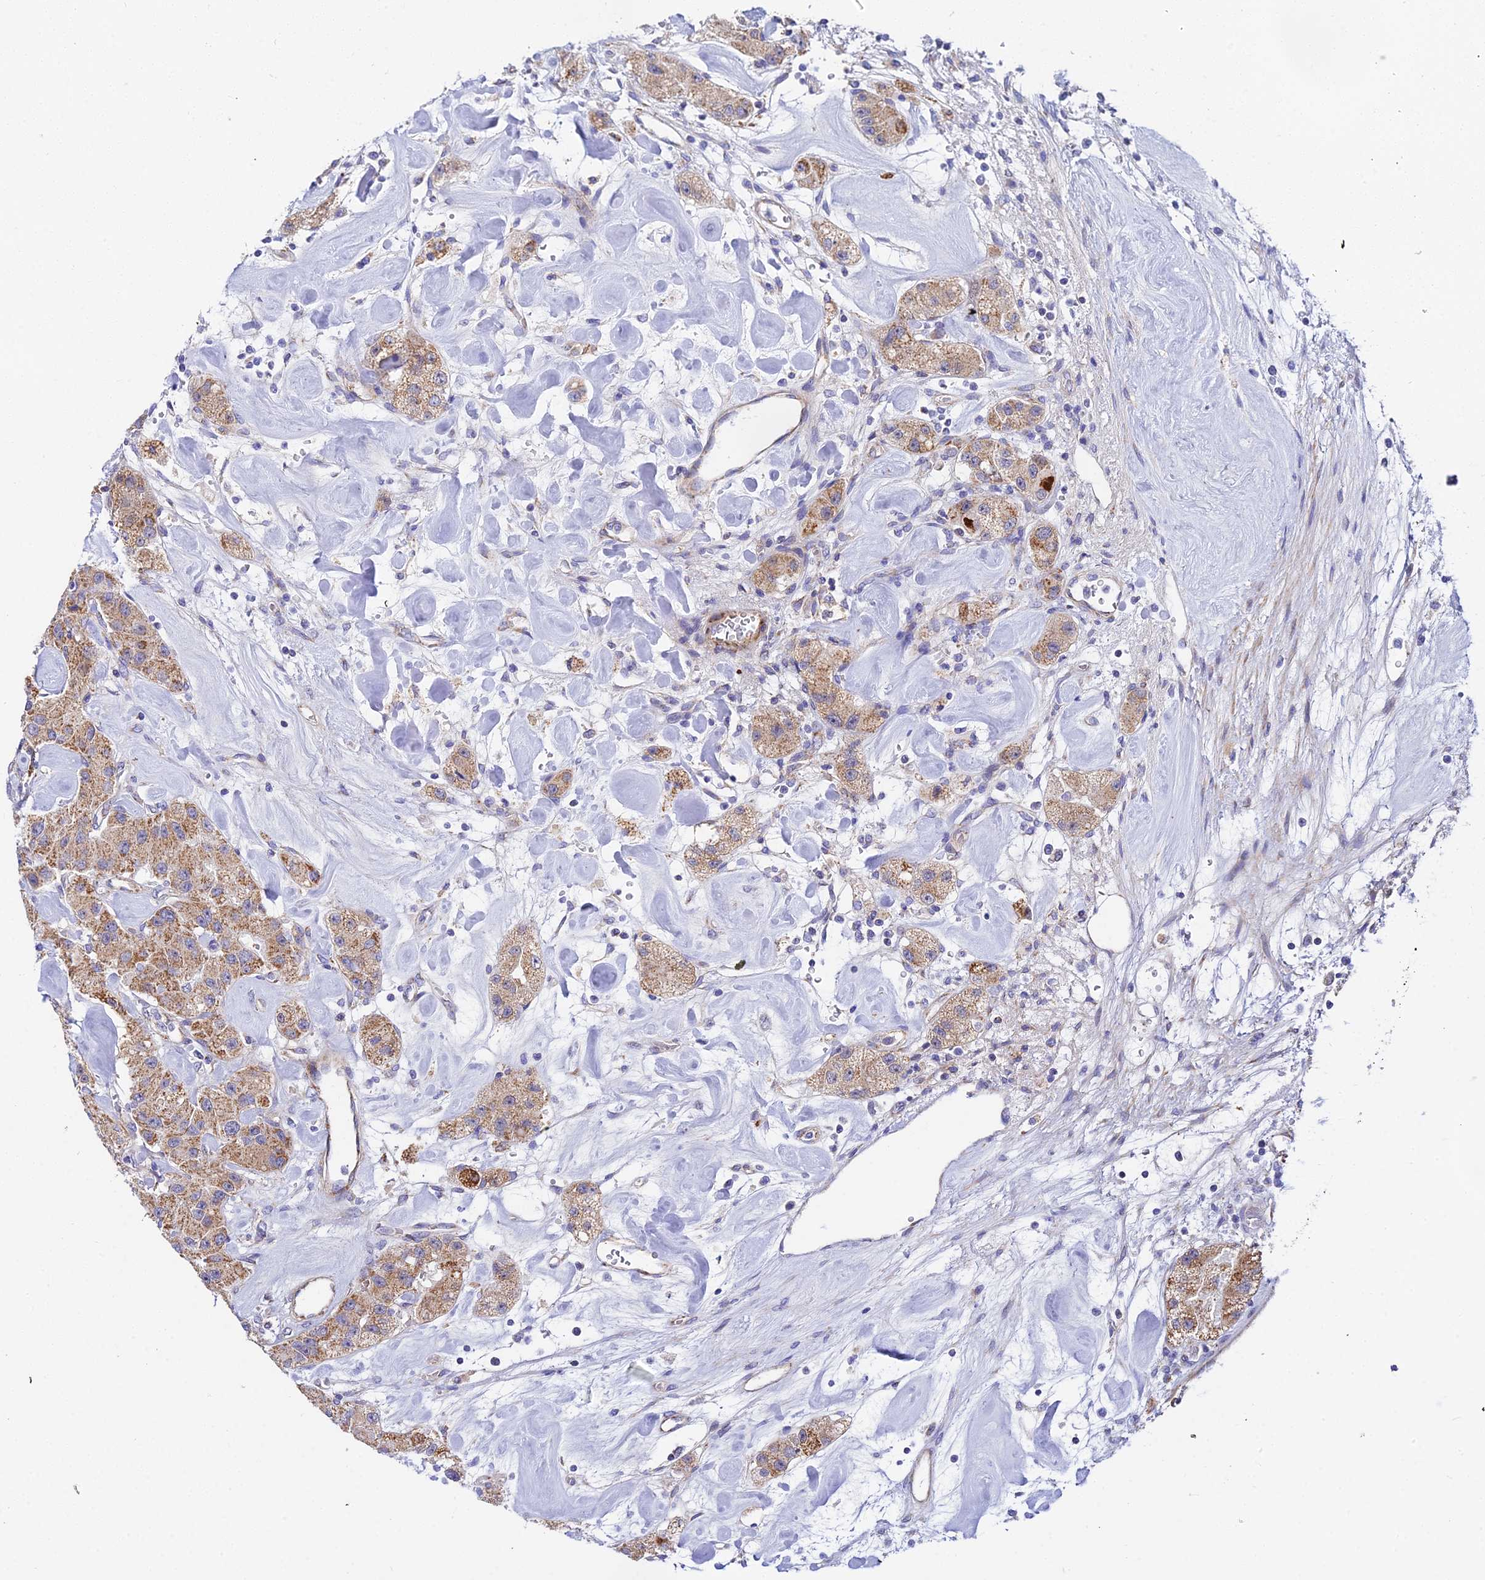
{"staining": {"intensity": "moderate", "quantity": ">75%", "location": "cytoplasmic/membranous"}, "tissue": "carcinoid", "cell_type": "Tumor cells", "image_type": "cancer", "snomed": [{"axis": "morphology", "description": "Carcinoid, malignant, NOS"}, {"axis": "topography", "description": "Pancreas"}], "caption": "Immunohistochemistry (DAB (3,3'-diaminobenzidine)) staining of human malignant carcinoid shows moderate cytoplasmic/membranous protein positivity in about >75% of tumor cells. The staining is performed using DAB (3,3'-diaminobenzidine) brown chromogen to label protein expression. The nuclei are counter-stained blue using hematoxylin.", "gene": "ACOT2", "patient": {"sex": "male", "age": 41}}